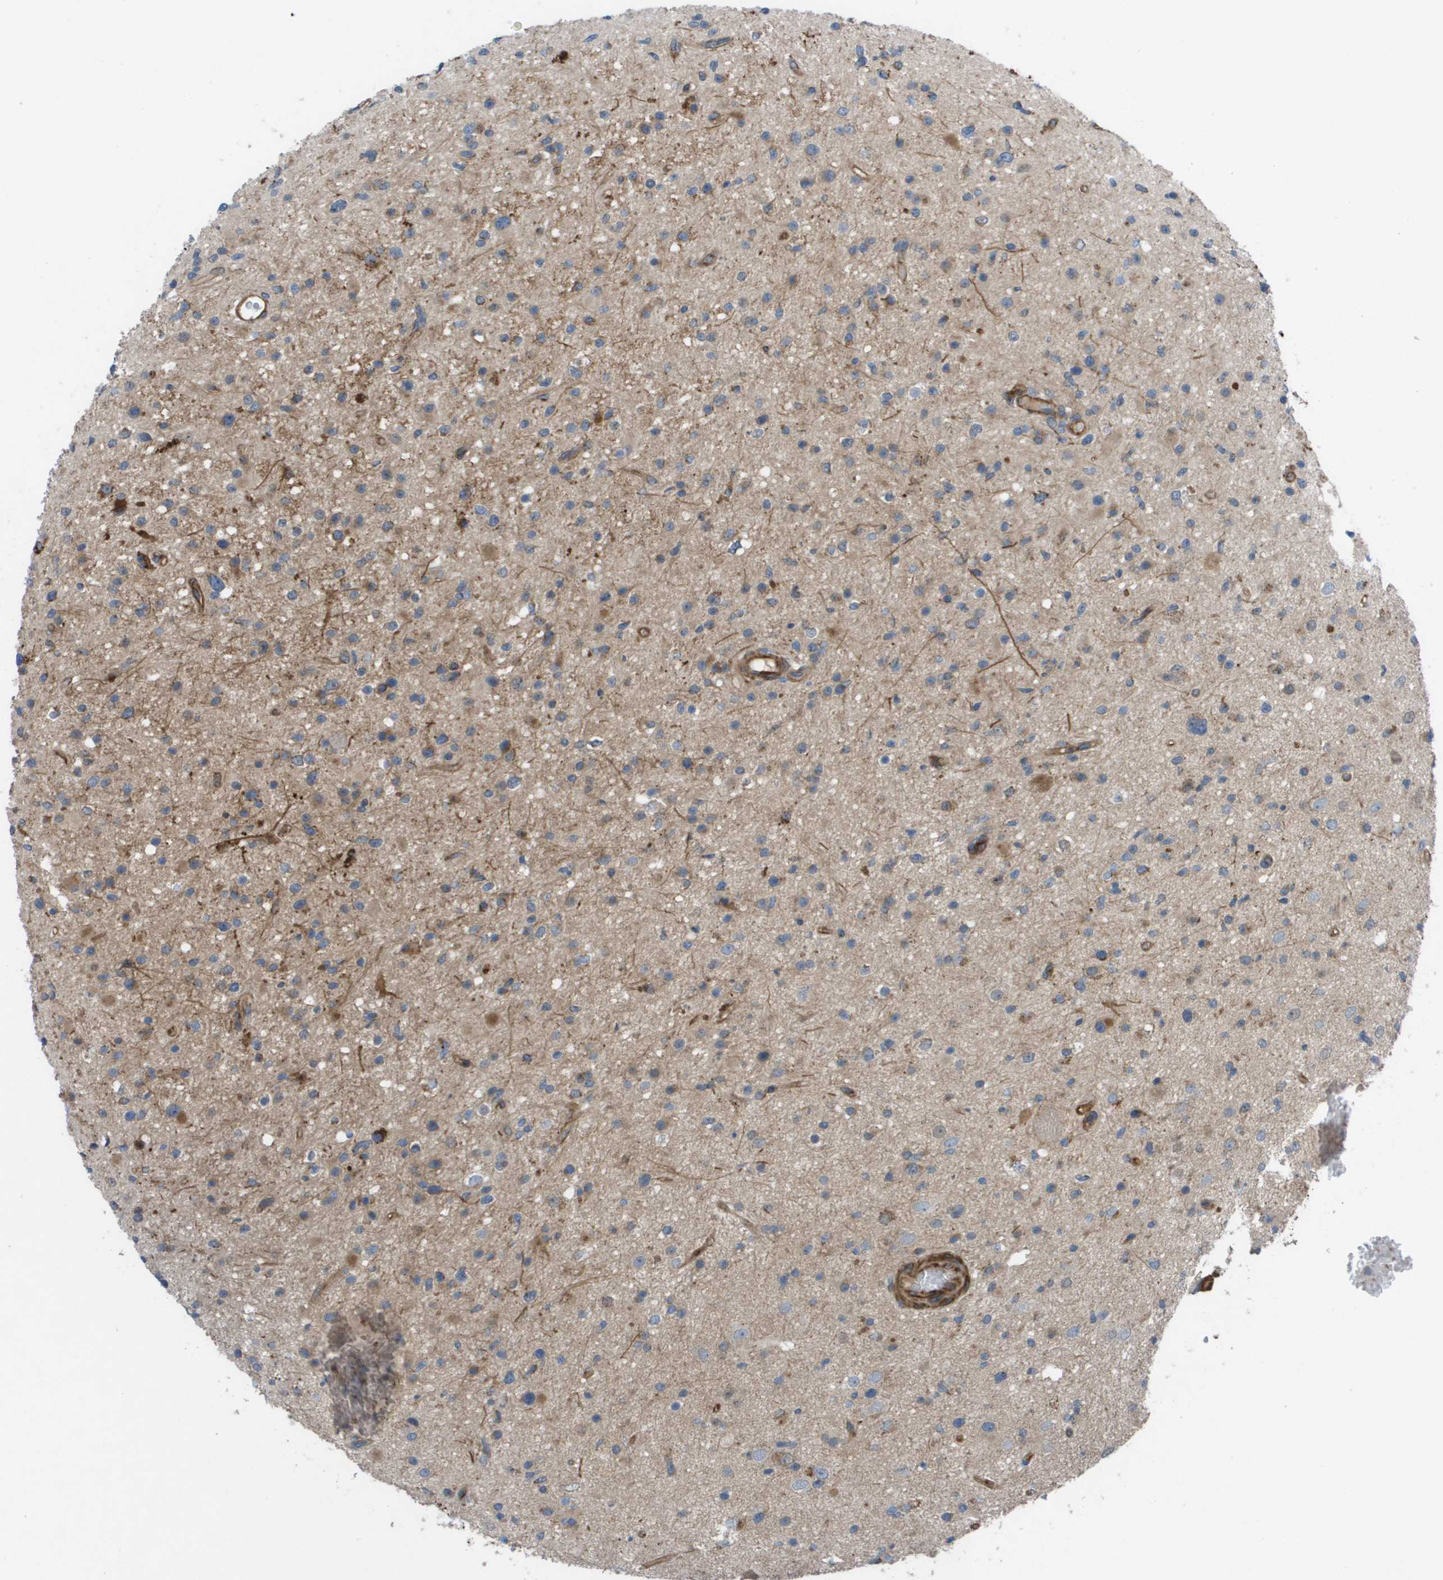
{"staining": {"intensity": "weak", "quantity": "25%-75%", "location": "cytoplasmic/membranous"}, "tissue": "glioma", "cell_type": "Tumor cells", "image_type": "cancer", "snomed": [{"axis": "morphology", "description": "Glioma, malignant, High grade"}, {"axis": "topography", "description": "Brain"}], "caption": "An IHC histopathology image of tumor tissue is shown. Protein staining in brown highlights weak cytoplasmic/membranous positivity in malignant high-grade glioma within tumor cells.", "gene": "SLC6A9", "patient": {"sex": "male", "age": 33}}